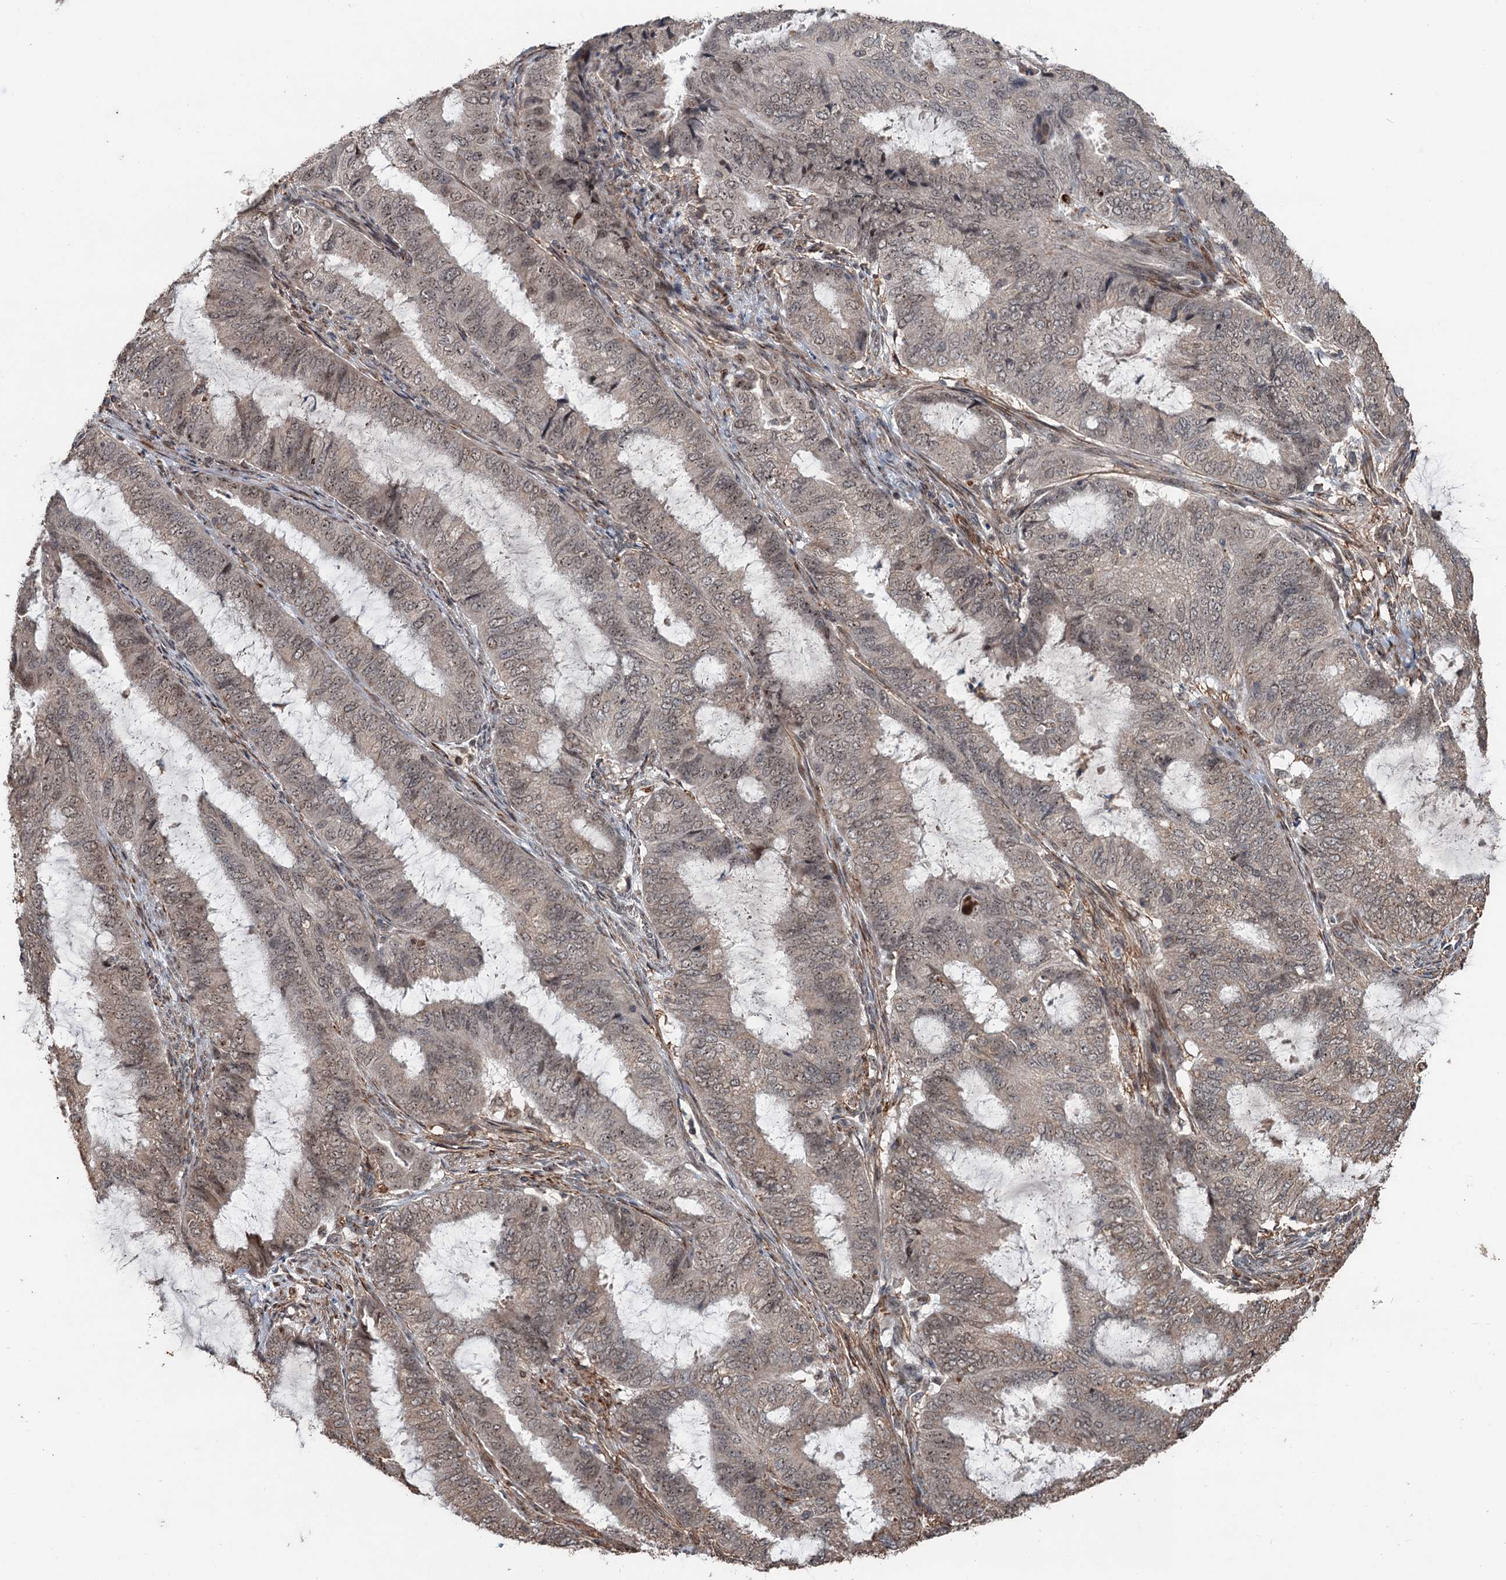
{"staining": {"intensity": "weak", "quantity": ">75%", "location": "nuclear"}, "tissue": "endometrial cancer", "cell_type": "Tumor cells", "image_type": "cancer", "snomed": [{"axis": "morphology", "description": "Adenocarcinoma, NOS"}, {"axis": "topography", "description": "Endometrium"}], "caption": "Adenocarcinoma (endometrial) stained for a protein (brown) demonstrates weak nuclear positive staining in approximately >75% of tumor cells.", "gene": "TMA16", "patient": {"sex": "female", "age": 51}}